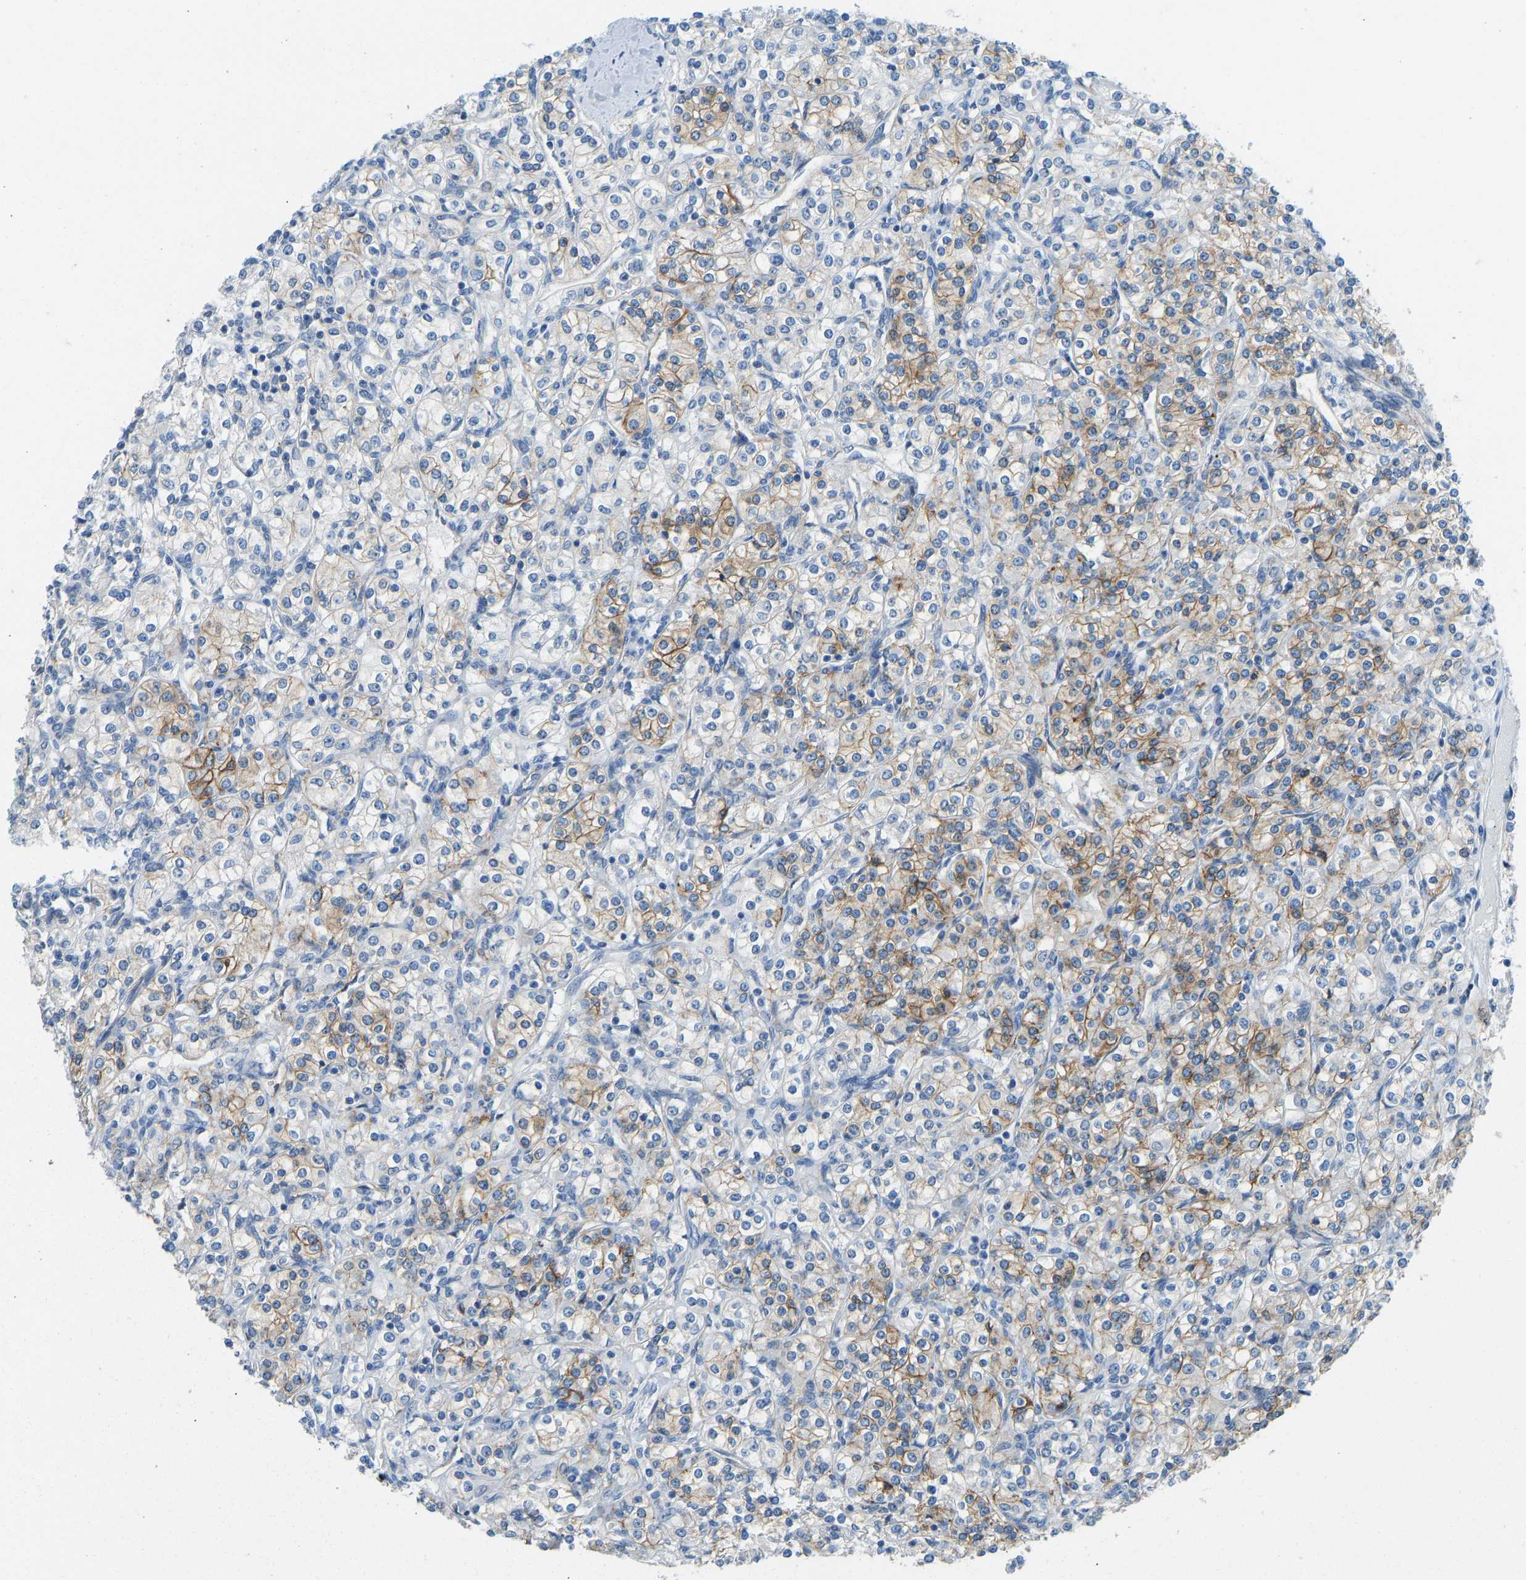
{"staining": {"intensity": "moderate", "quantity": "25%-75%", "location": "cytoplasmic/membranous"}, "tissue": "renal cancer", "cell_type": "Tumor cells", "image_type": "cancer", "snomed": [{"axis": "morphology", "description": "Adenocarcinoma, NOS"}, {"axis": "topography", "description": "Kidney"}], "caption": "Renal cancer (adenocarcinoma) stained with IHC reveals moderate cytoplasmic/membranous expression in approximately 25%-75% of tumor cells.", "gene": "ATP1A1", "patient": {"sex": "male", "age": 77}}